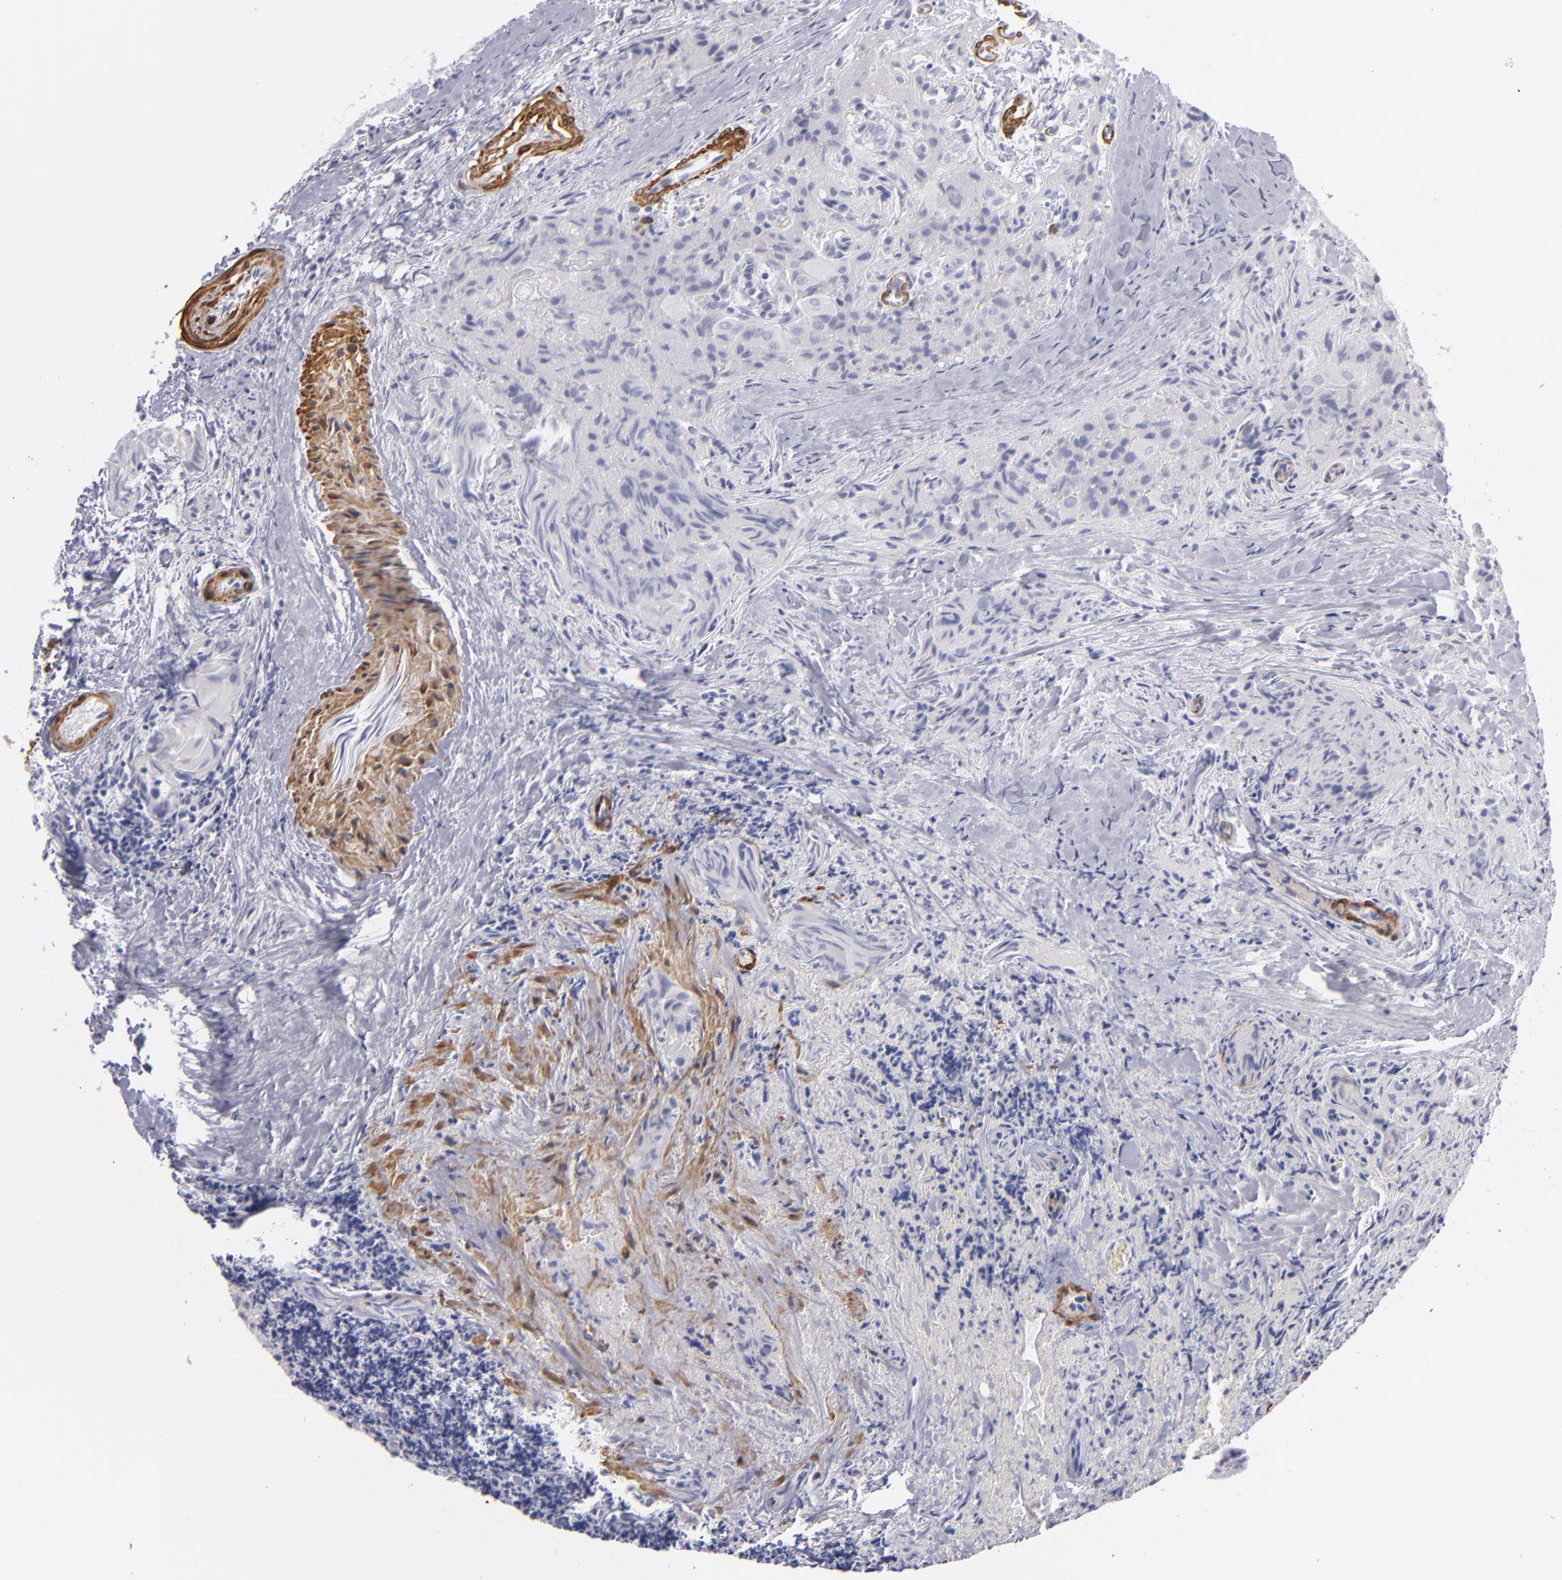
{"staining": {"intensity": "negative", "quantity": "none", "location": "none"}, "tissue": "thyroid cancer", "cell_type": "Tumor cells", "image_type": "cancer", "snomed": [{"axis": "morphology", "description": "Papillary adenocarcinoma, NOS"}, {"axis": "topography", "description": "Thyroid gland"}], "caption": "Human thyroid papillary adenocarcinoma stained for a protein using immunohistochemistry (IHC) shows no positivity in tumor cells.", "gene": "MYH11", "patient": {"sex": "female", "age": 71}}